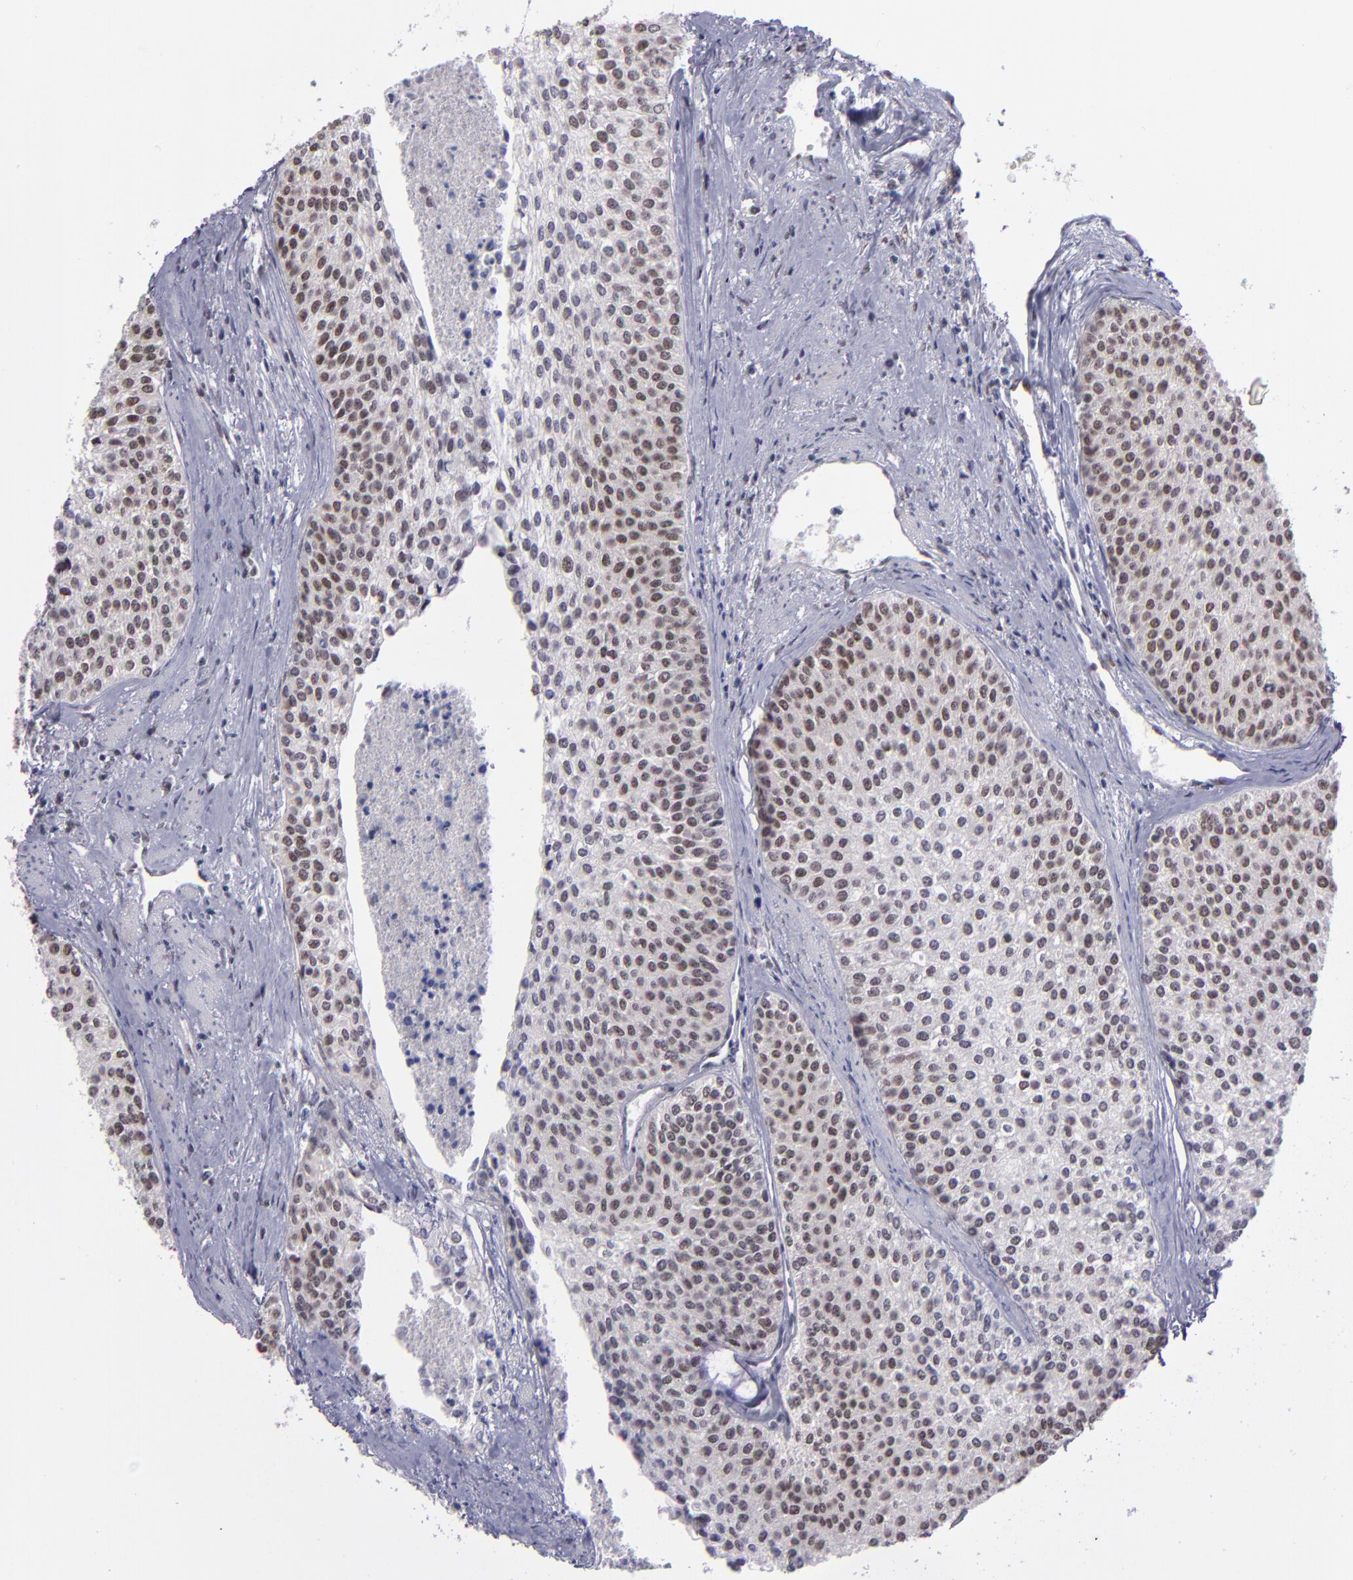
{"staining": {"intensity": "moderate", "quantity": "25%-75%", "location": "nuclear"}, "tissue": "urothelial cancer", "cell_type": "Tumor cells", "image_type": "cancer", "snomed": [{"axis": "morphology", "description": "Urothelial carcinoma, Low grade"}, {"axis": "topography", "description": "Urinary bladder"}], "caption": "The image exhibits a brown stain indicating the presence of a protein in the nuclear of tumor cells in low-grade urothelial carcinoma.", "gene": "OTUB2", "patient": {"sex": "female", "age": 73}}